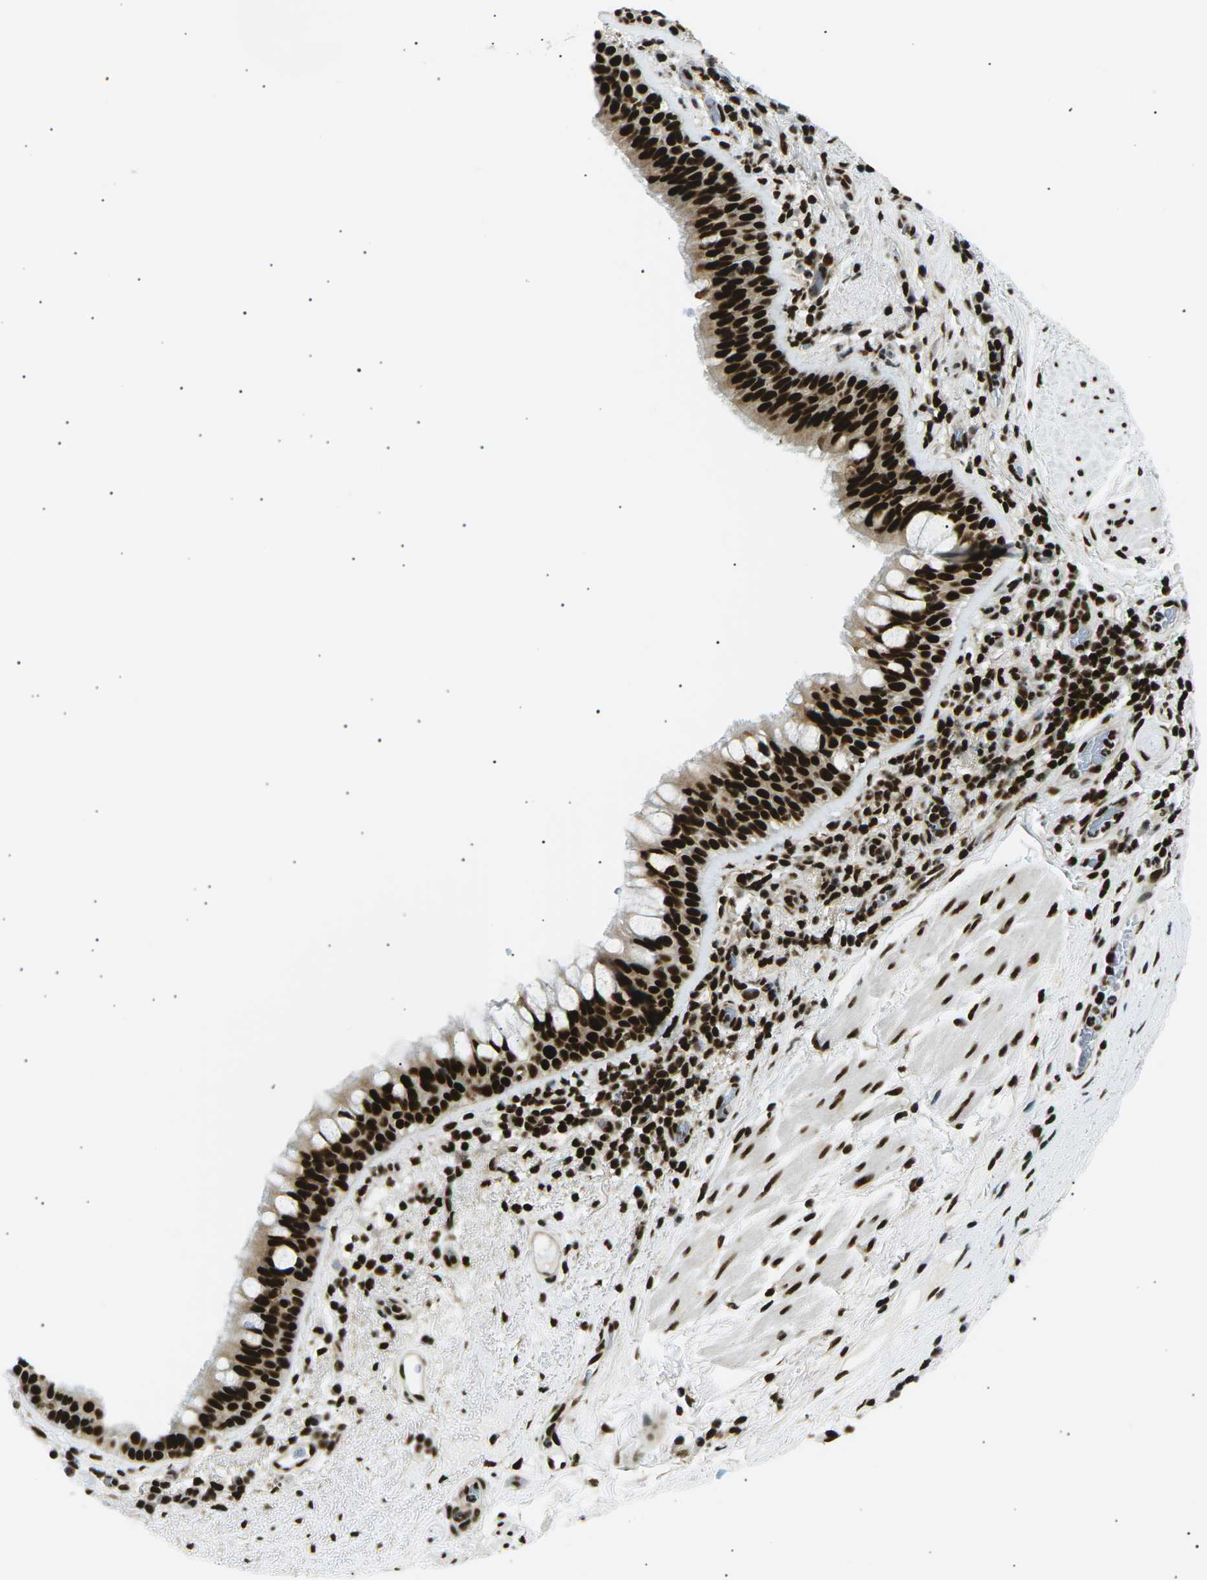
{"staining": {"intensity": "strong", "quantity": ">75%", "location": "nuclear"}, "tissue": "bronchus", "cell_type": "Respiratory epithelial cells", "image_type": "normal", "snomed": [{"axis": "morphology", "description": "Normal tissue, NOS"}, {"axis": "morphology", "description": "Inflammation, NOS"}, {"axis": "topography", "description": "Cartilage tissue"}, {"axis": "topography", "description": "Bronchus"}], "caption": "IHC (DAB (3,3'-diaminobenzidine)) staining of normal bronchus demonstrates strong nuclear protein staining in approximately >75% of respiratory epithelial cells.", "gene": "RPA2", "patient": {"sex": "male", "age": 77}}